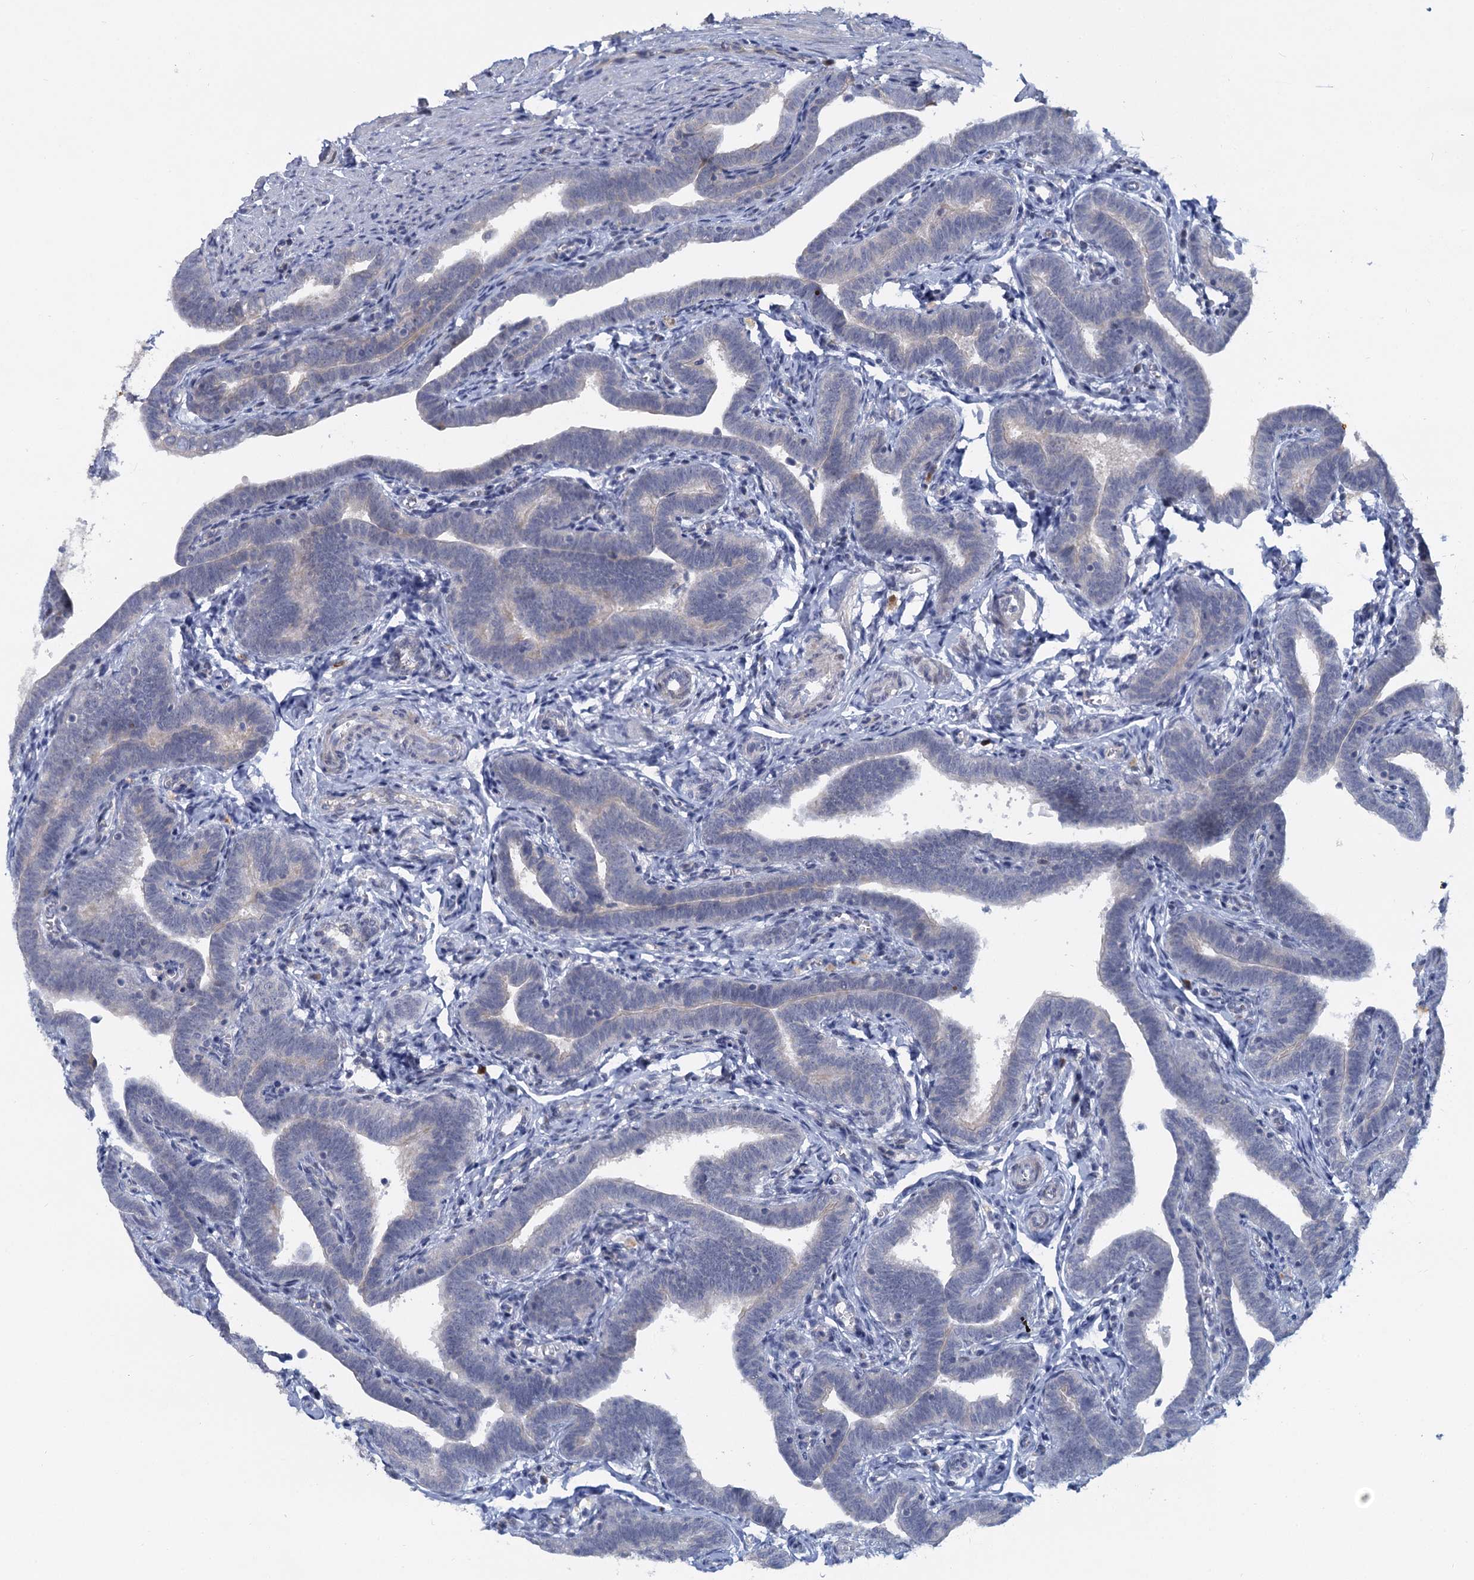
{"staining": {"intensity": "negative", "quantity": "none", "location": "none"}, "tissue": "fallopian tube", "cell_type": "Glandular cells", "image_type": "normal", "snomed": [{"axis": "morphology", "description": "Normal tissue, NOS"}, {"axis": "topography", "description": "Fallopian tube"}], "caption": "Glandular cells show no significant staining in unremarkable fallopian tube. (DAB immunohistochemistry with hematoxylin counter stain).", "gene": "ACRBP", "patient": {"sex": "female", "age": 36}}